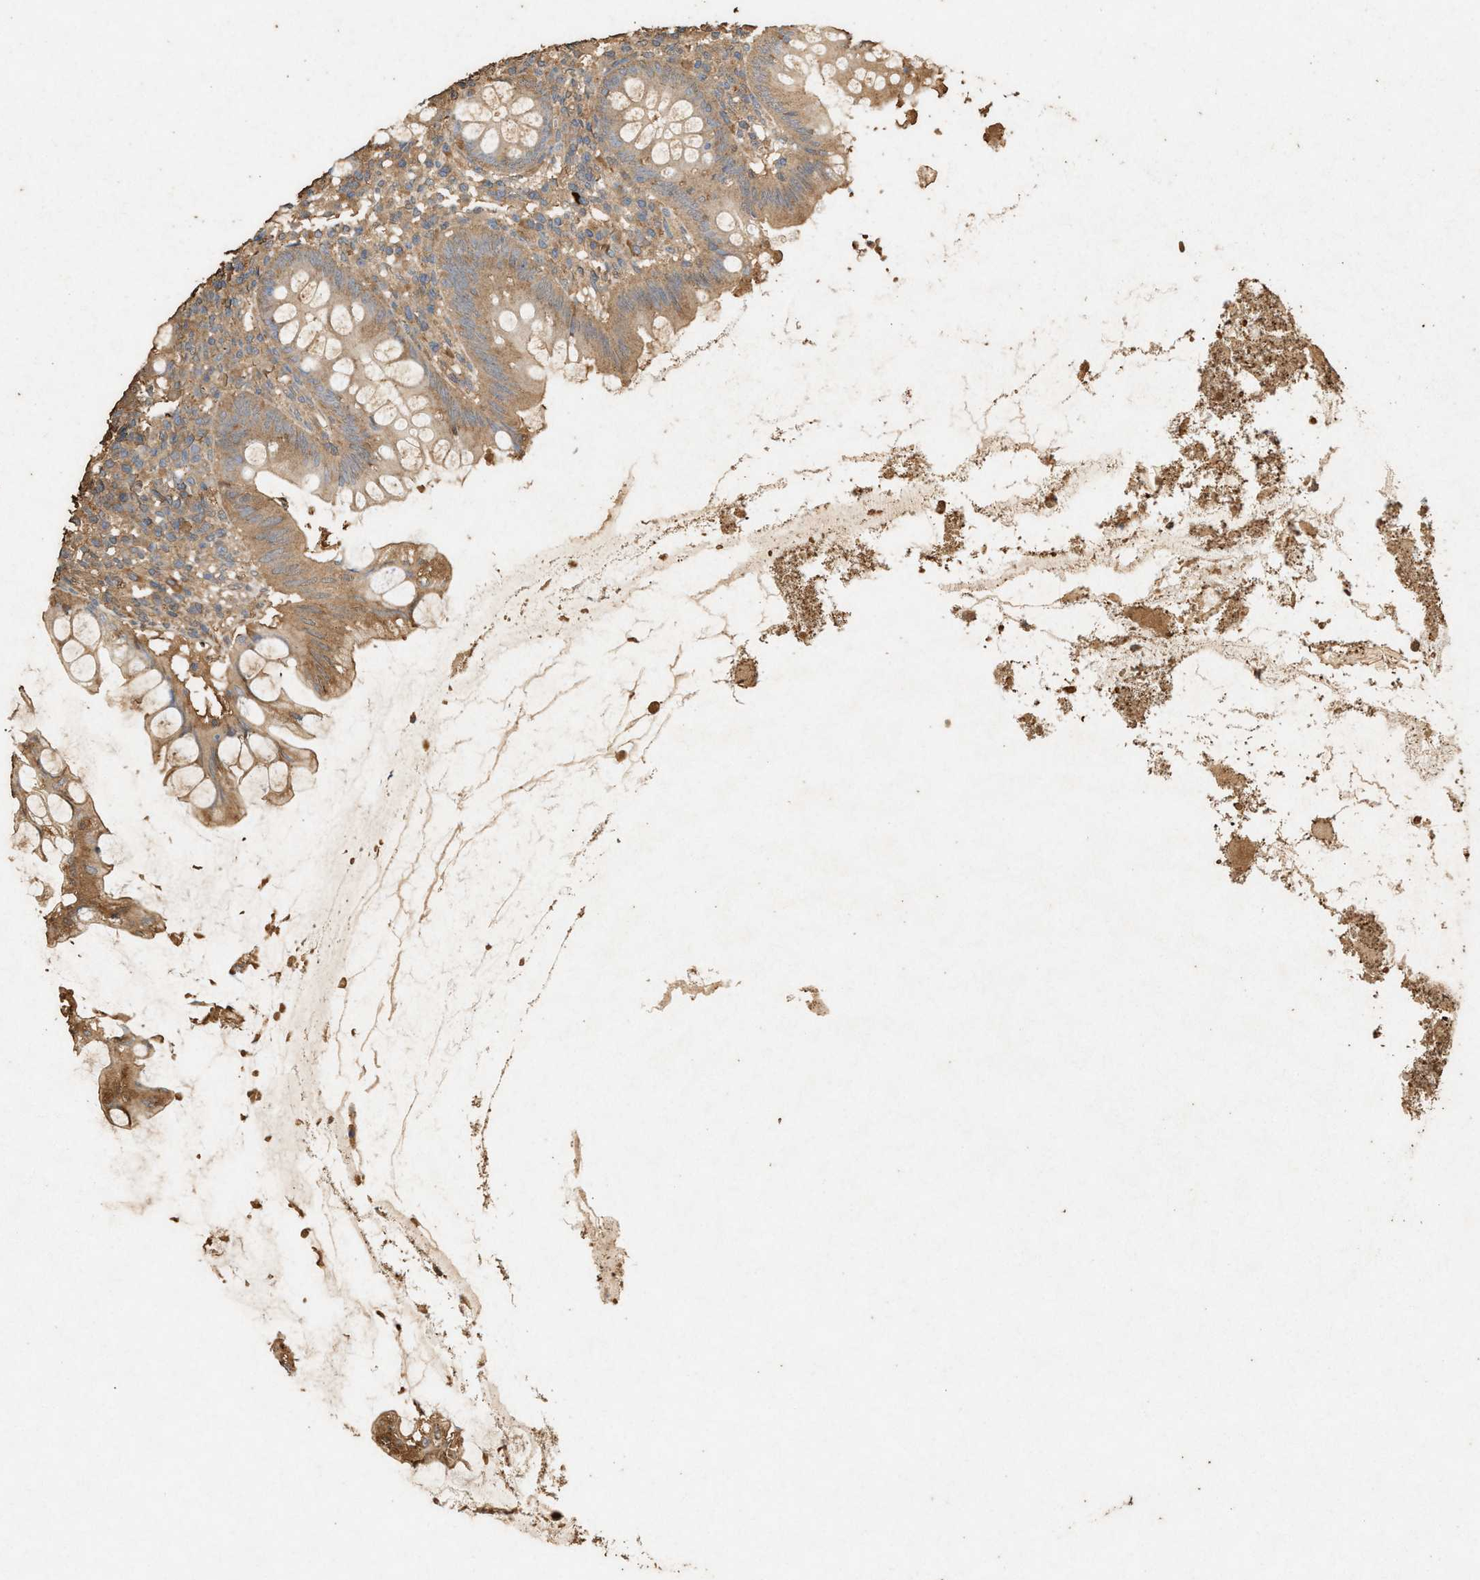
{"staining": {"intensity": "moderate", "quantity": ">75%", "location": "cytoplasmic/membranous"}, "tissue": "appendix", "cell_type": "Glandular cells", "image_type": "normal", "snomed": [{"axis": "morphology", "description": "Normal tissue, NOS"}, {"axis": "topography", "description": "Appendix"}], "caption": "The immunohistochemical stain labels moderate cytoplasmic/membranous expression in glandular cells of normal appendix.", "gene": "DCAF7", "patient": {"sex": "male", "age": 56}}